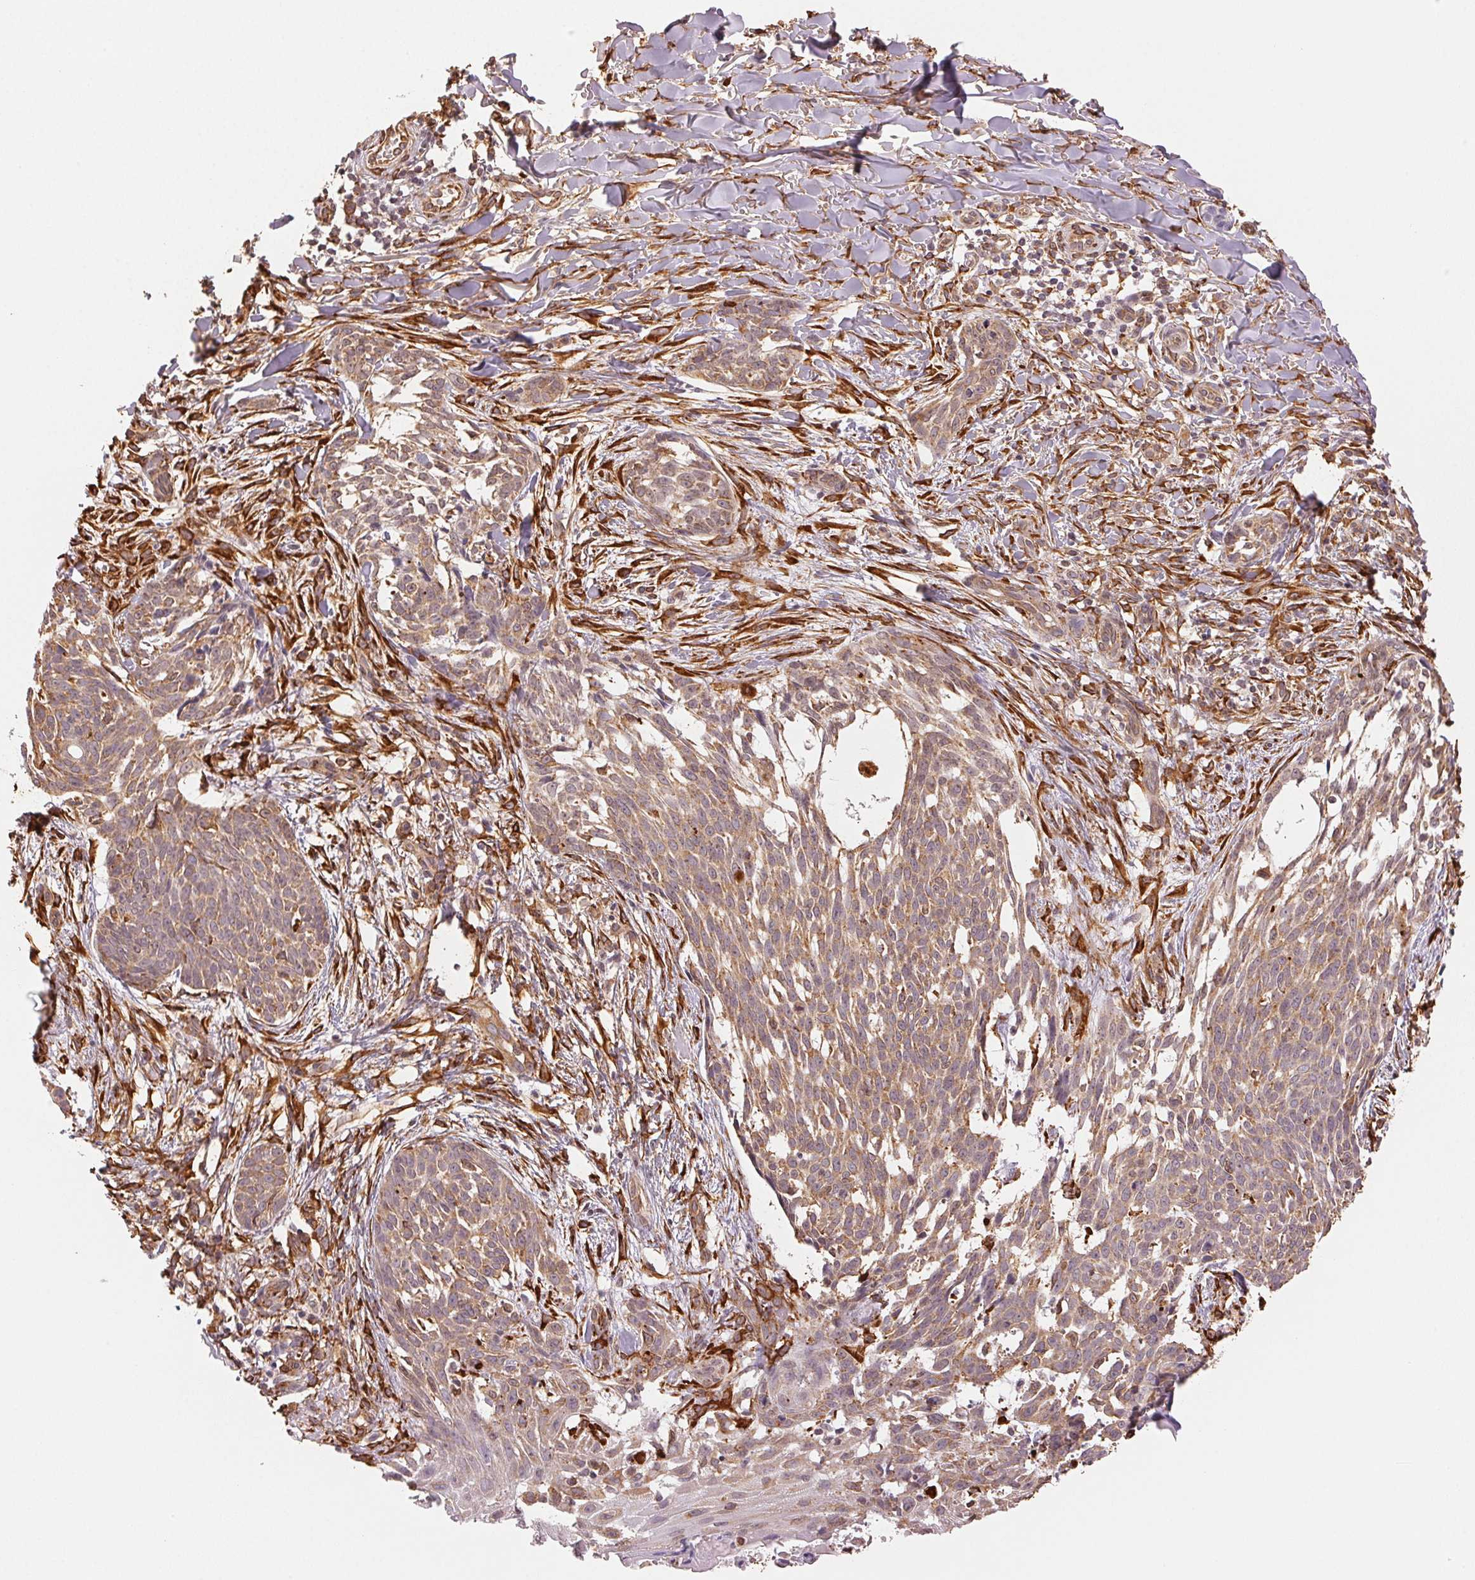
{"staining": {"intensity": "weak", "quantity": ">75%", "location": "cytoplasmic/membranous"}, "tissue": "skin cancer", "cell_type": "Tumor cells", "image_type": "cancer", "snomed": [{"axis": "morphology", "description": "Basal cell carcinoma"}, {"axis": "topography", "description": "Skin"}], "caption": "Immunohistochemistry (DAB) staining of human skin basal cell carcinoma shows weak cytoplasmic/membranous protein expression in approximately >75% of tumor cells.", "gene": "RCN3", "patient": {"sex": "male", "age": 88}}